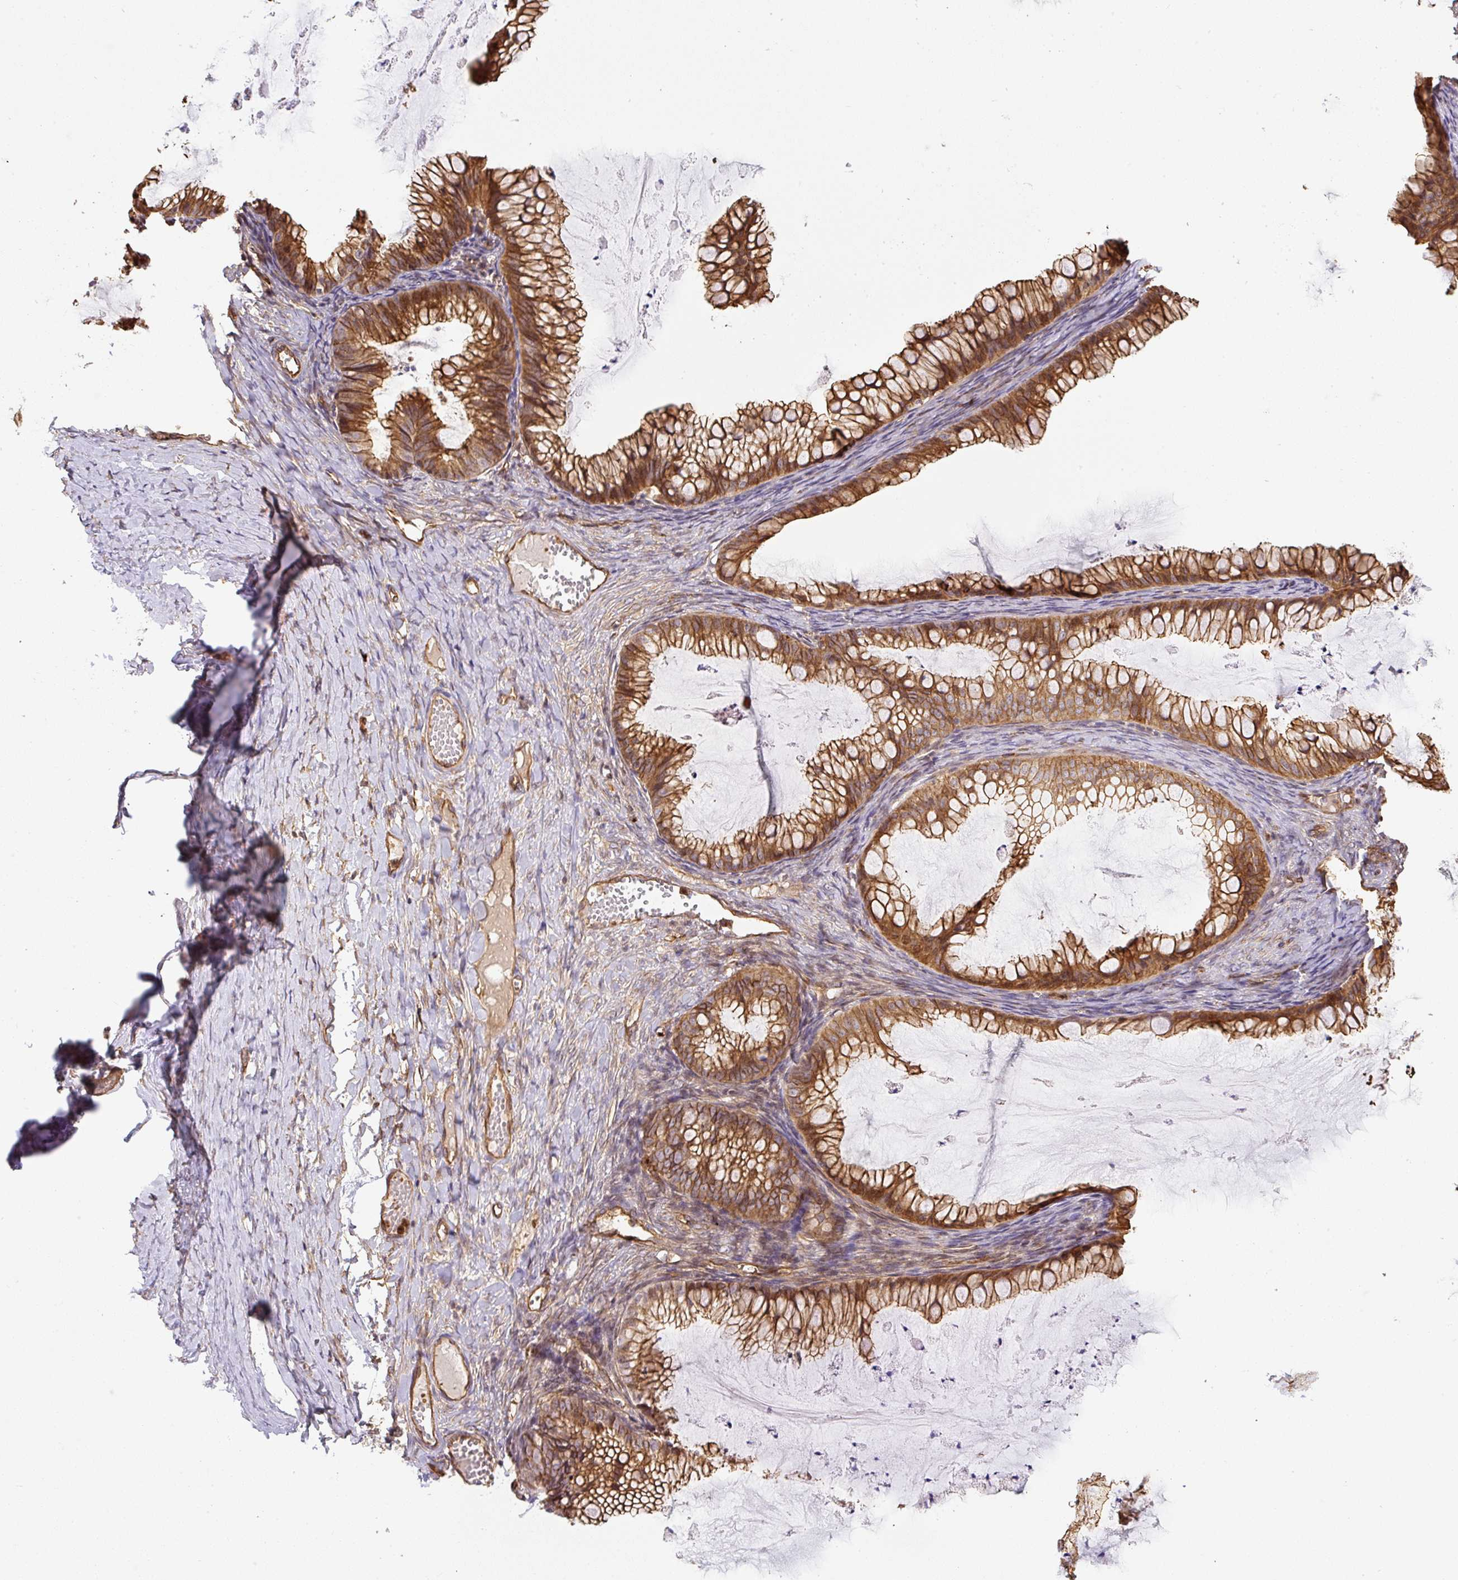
{"staining": {"intensity": "strong", "quantity": ">75%", "location": "cytoplasmic/membranous"}, "tissue": "ovarian cancer", "cell_type": "Tumor cells", "image_type": "cancer", "snomed": [{"axis": "morphology", "description": "Cystadenocarcinoma, mucinous, NOS"}, {"axis": "topography", "description": "Ovary"}], "caption": "Ovarian cancer (mucinous cystadenocarcinoma) stained with IHC demonstrates strong cytoplasmic/membranous staining in about >75% of tumor cells. Nuclei are stained in blue.", "gene": "B3GALT5", "patient": {"sex": "female", "age": 35}}